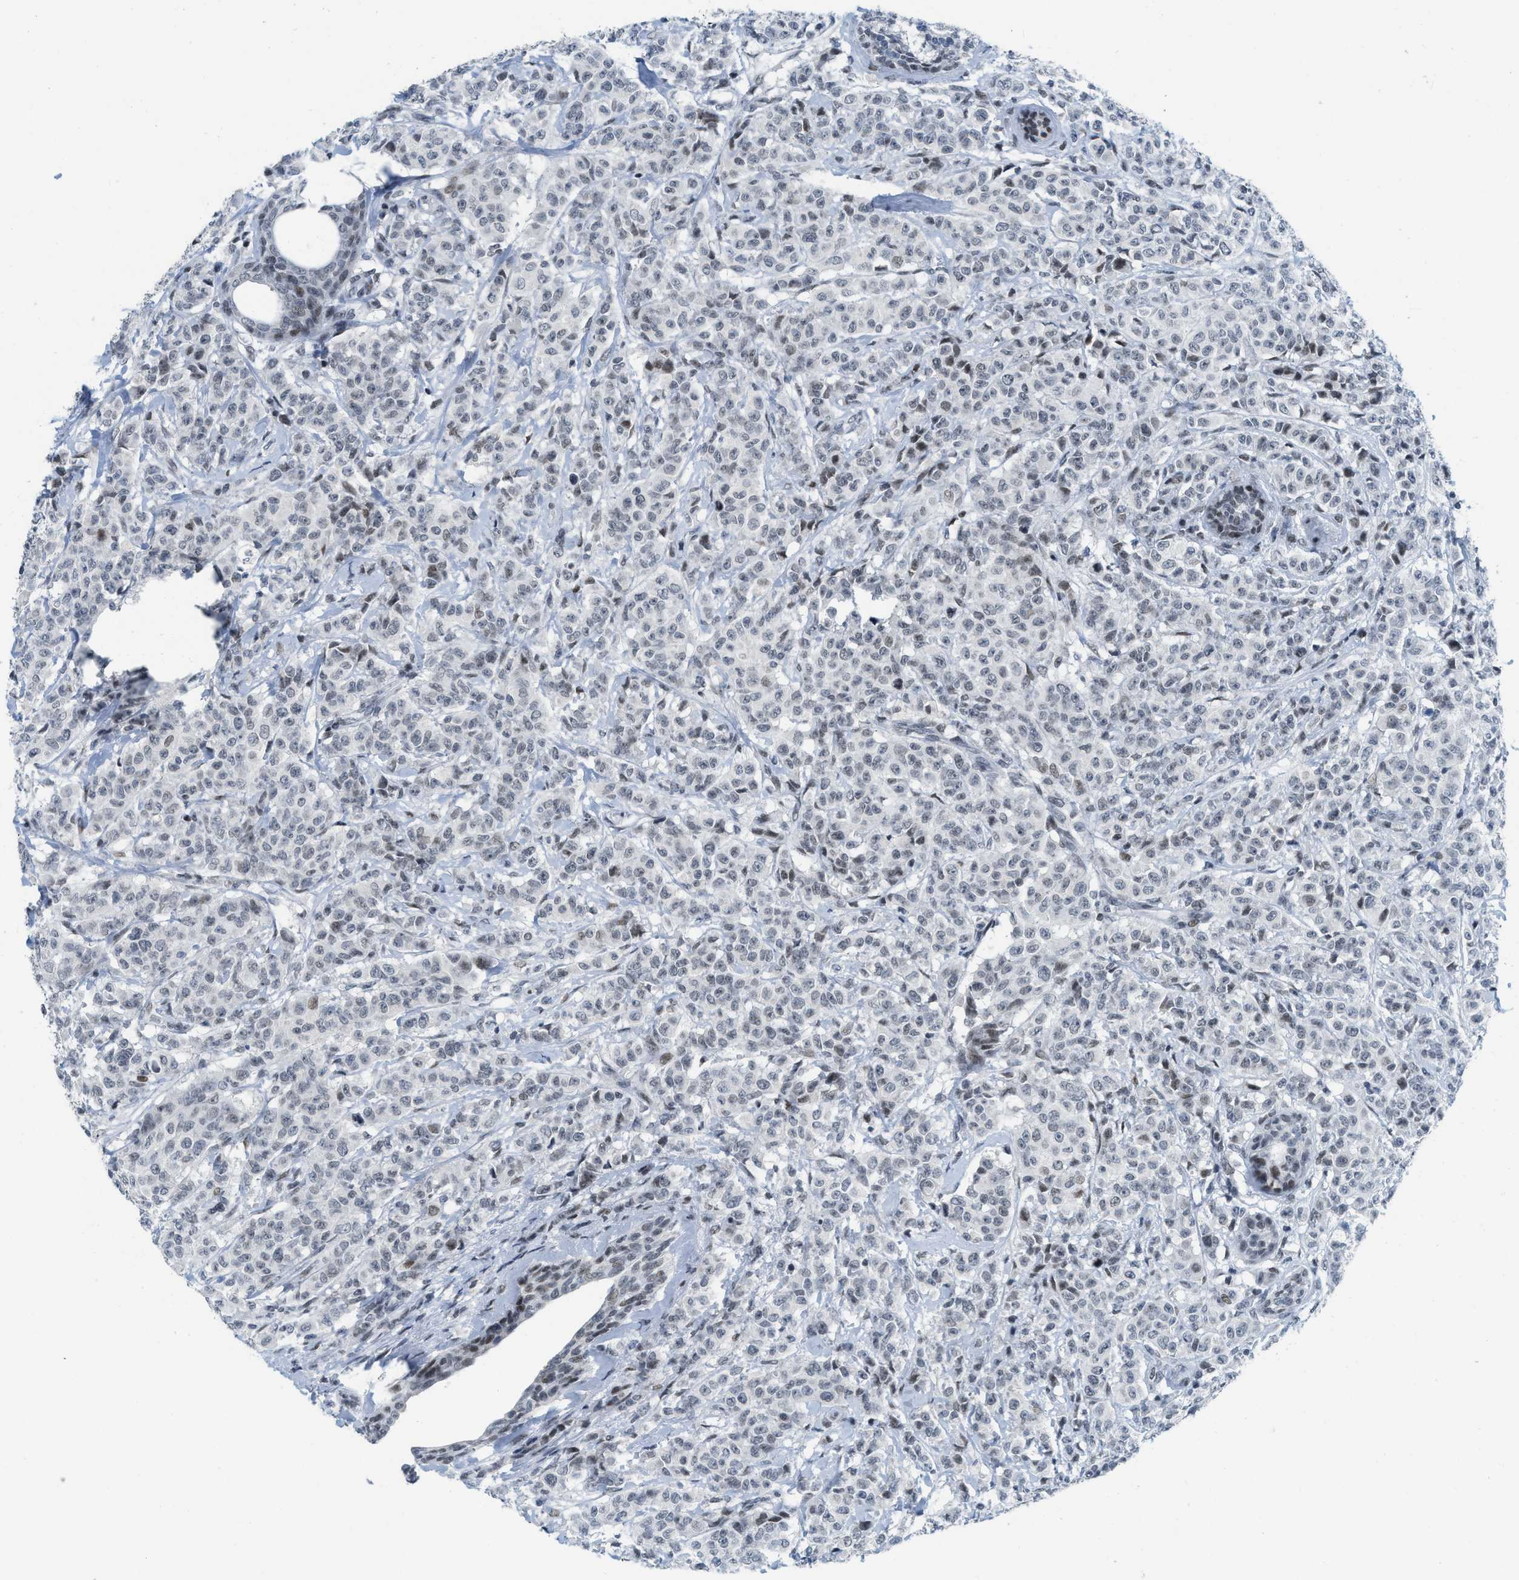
{"staining": {"intensity": "weak", "quantity": "<25%", "location": "nuclear"}, "tissue": "breast cancer", "cell_type": "Tumor cells", "image_type": "cancer", "snomed": [{"axis": "morphology", "description": "Normal tissue, NOS"}, {"axis": "morphology", "description": "Duct carcinoma"}, {"axis": "topography", "description": "Breast"}], "caption": "The histopathology image displays no significant expression in tumor cells of breast cancer. Nuclei are stained in blue.", "gene": "PBX1", "patient": {"sex": "female", "age": 40}}